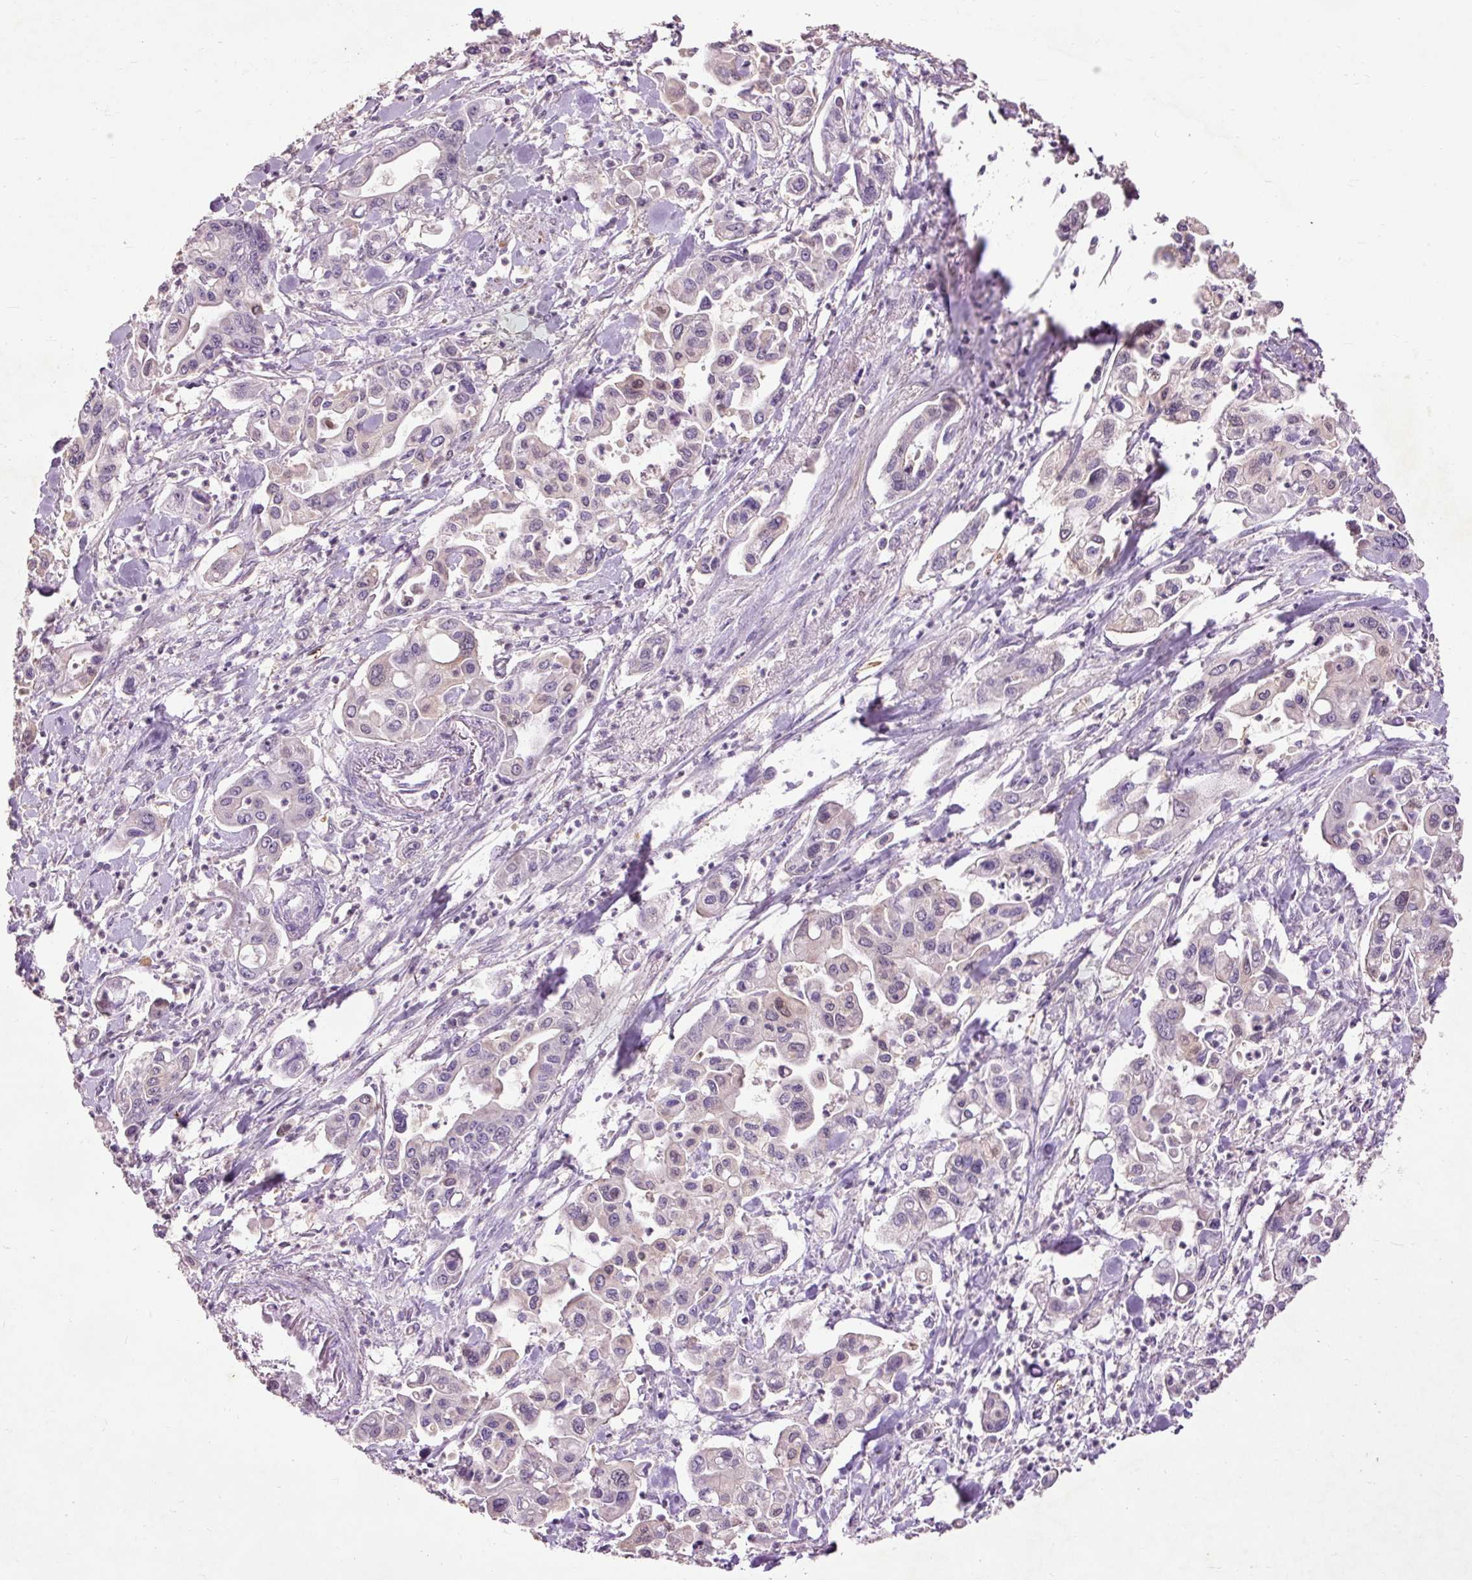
{"staining": {"intensity": "negative", "quantity": "none", "location": "none"}, "tissue": "pancreatic cancer", "cell_type": "Tumor cells", "image_type": "cancer", "snomed": [{"axis": "morphology", "description": "Adenocarcinoma, NOS"}, {"axis": "topography", "description": "Pancreas"}], "caption": "The IHC histopathology image has no significant positivity in tumor cells of pancreatic cancer (adenocarcinoma) tissue. The staining is performed using DAB brown chromogen with nuclei counter-stained in using hematoxylin.", "gene": "PRDX5", "patient": {"sex": "male", "age": 62}}